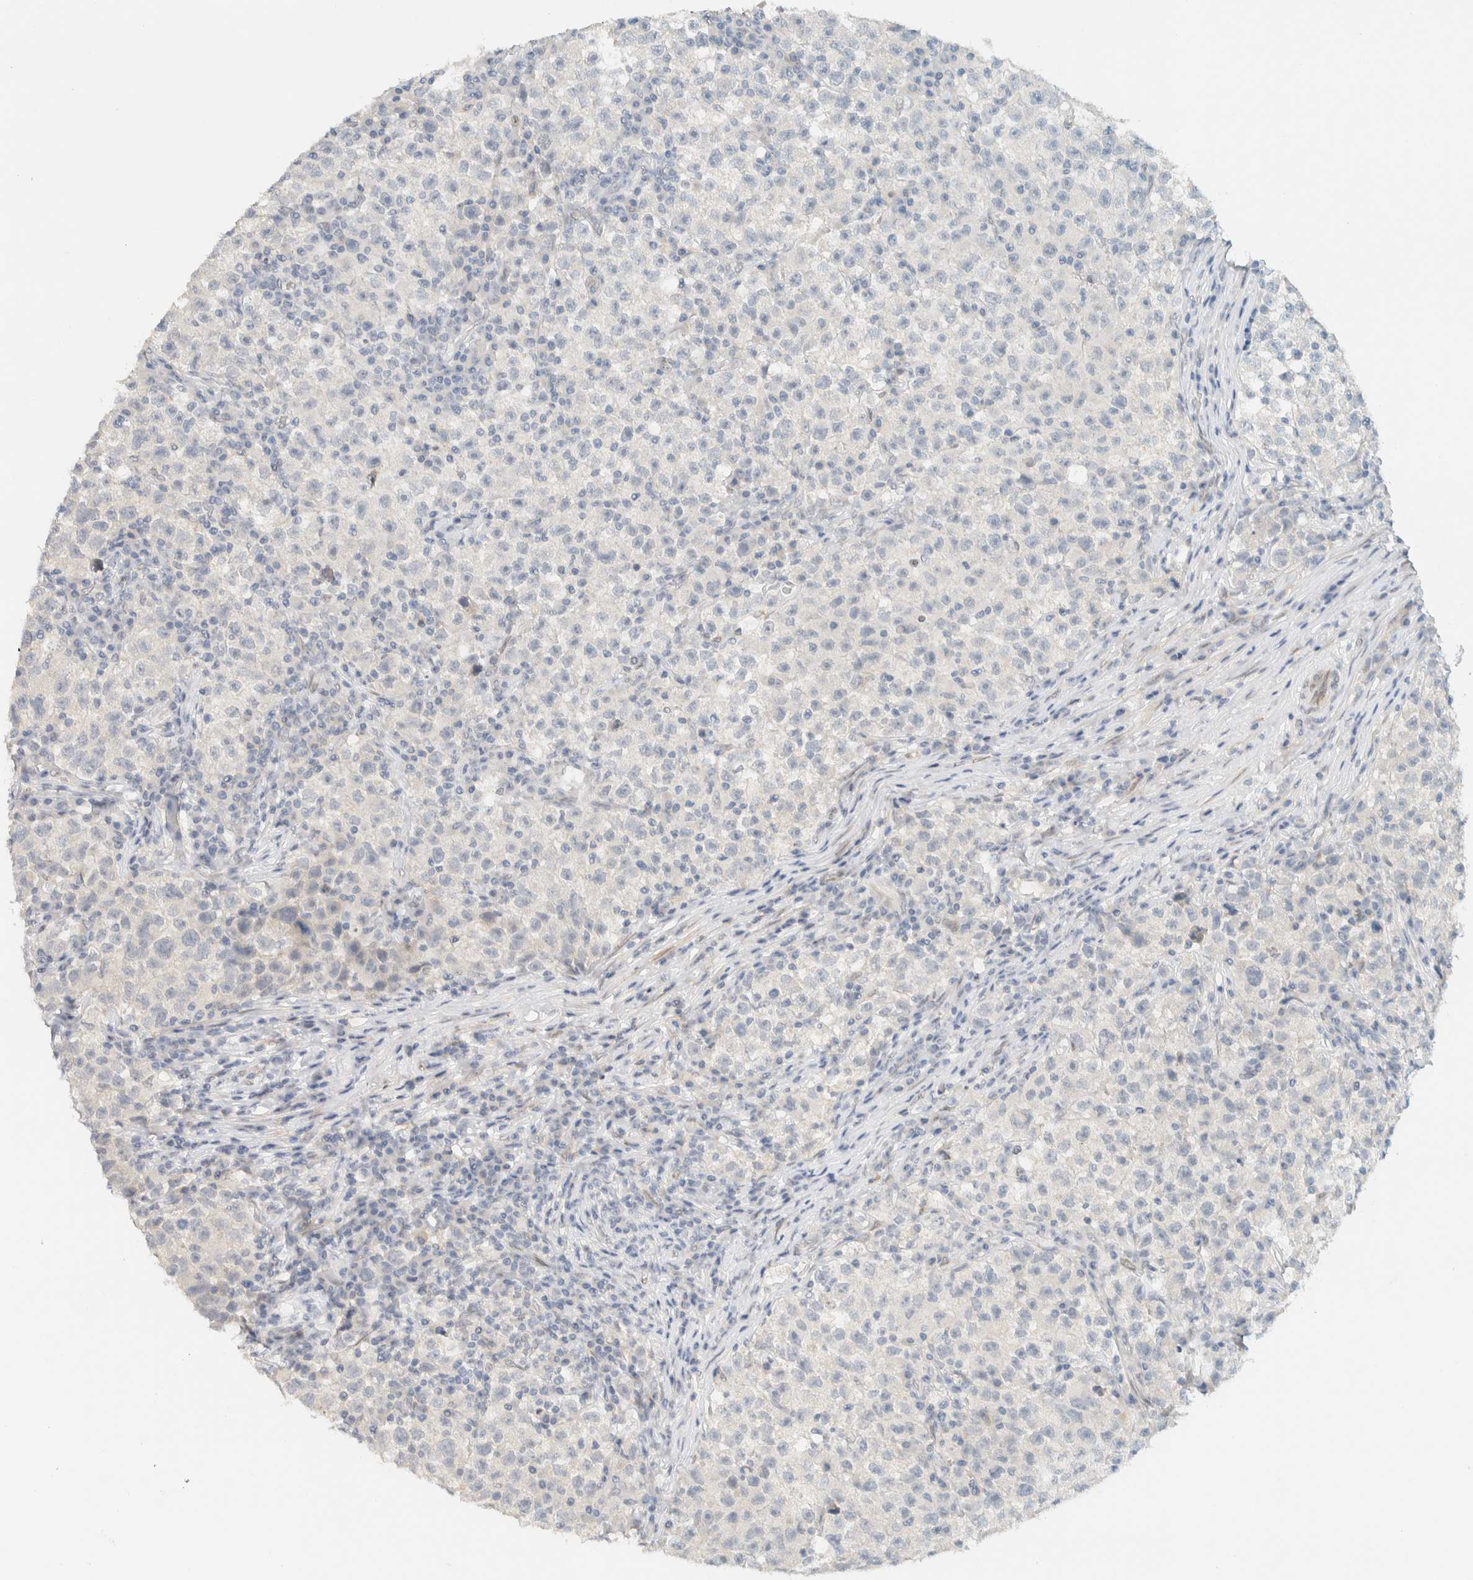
{"staining": {"intensity": "negative", "quantity": "none", "location": "none"}, "tissue": "testis cancer", "cell_type": "Tumor cells", "image_type": "cancer", "snomed": [{"axis": "morphology", "description": "Seminoma, NOS"}, {"axis": "topography", "description": "Testis"}], "caption": "This is a histopathology image of immunohistochemistry staining of testis cancer, which shows no positivity in tumor cells.", "gene": "C1QTNF12", "patient": {"sex": "male", "age": 22}}